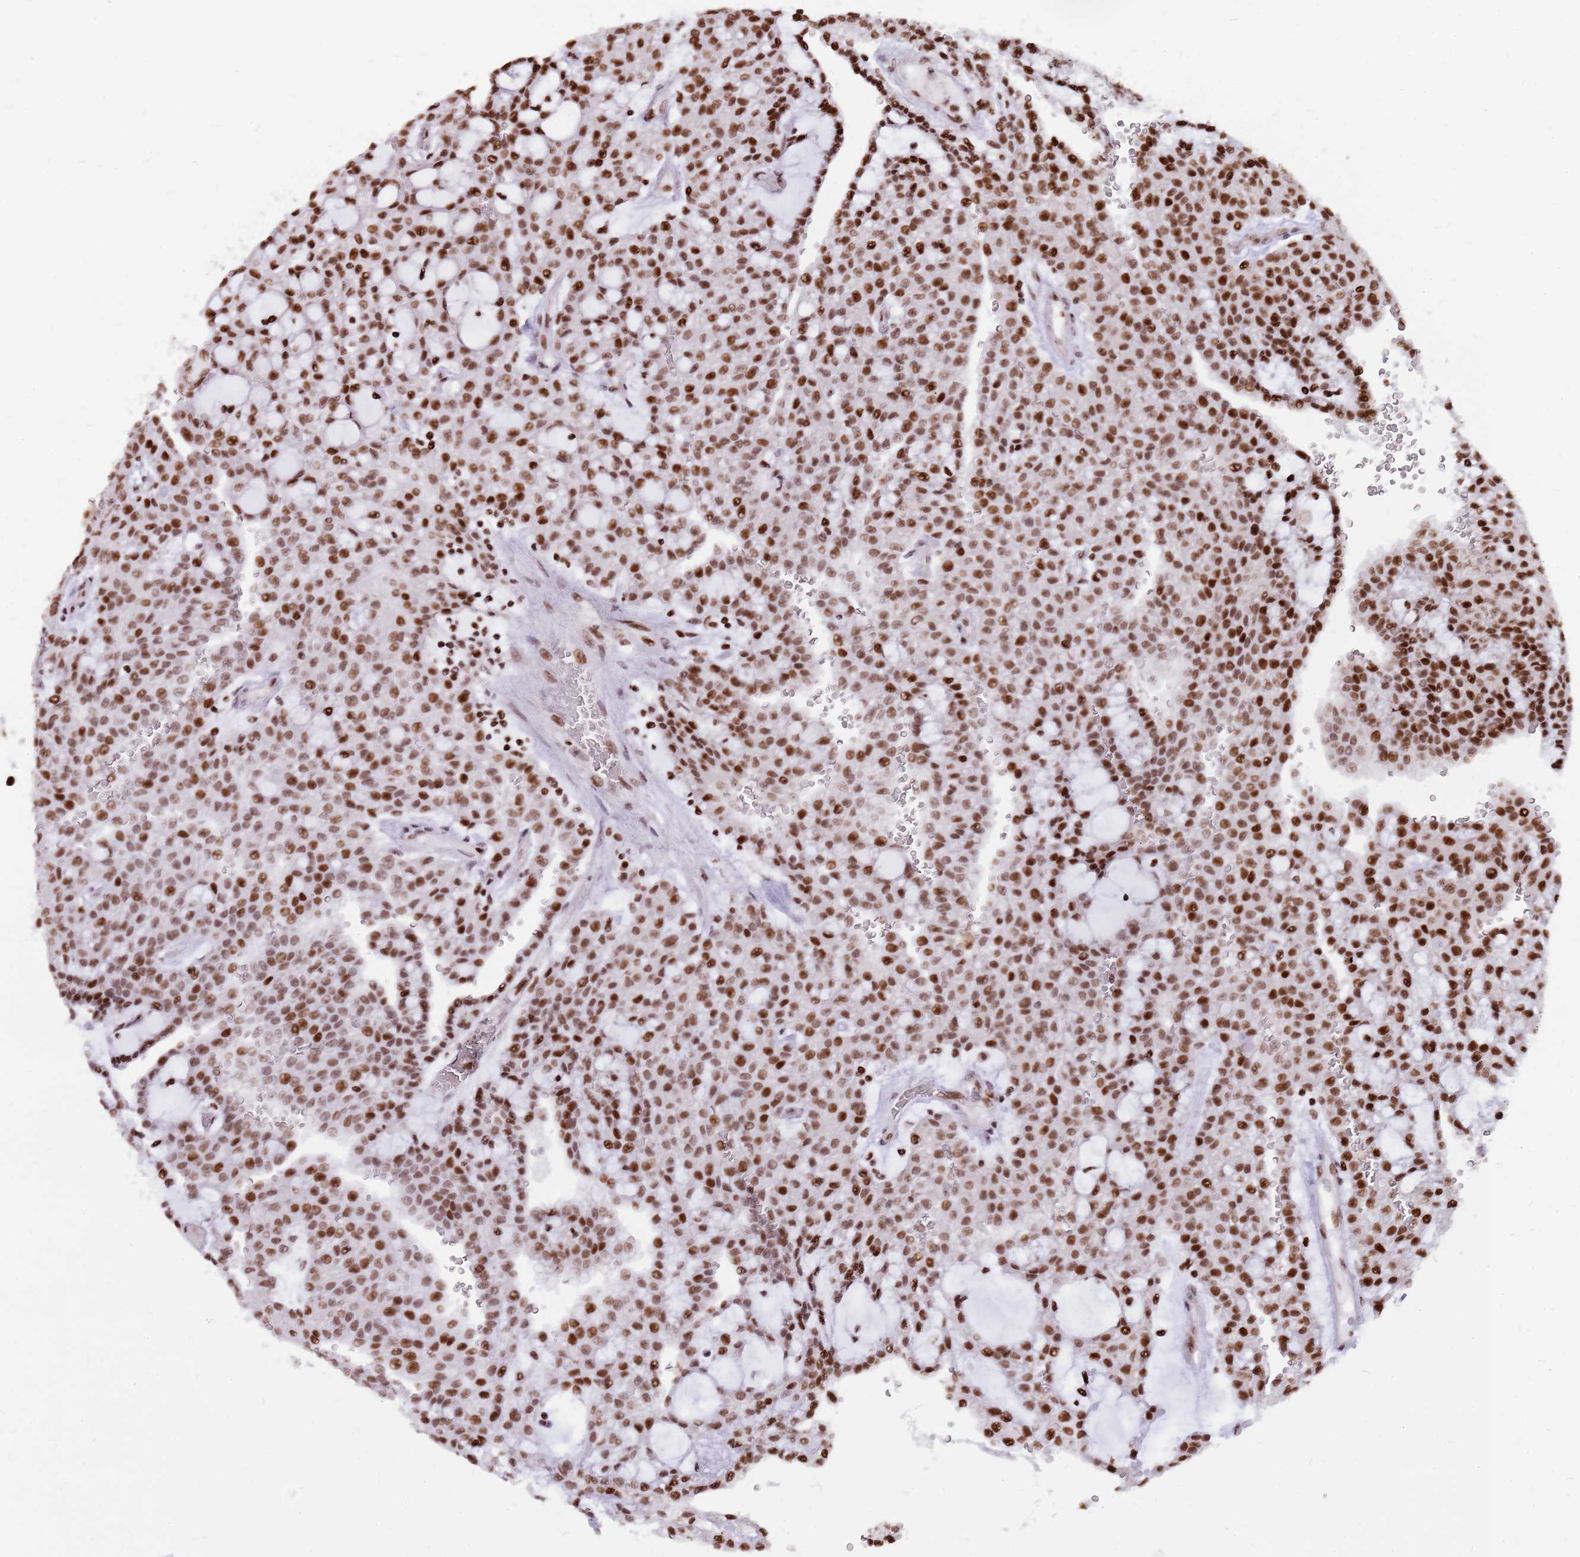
{"staining": {"intensity": "strong", "quantity": ">75%", "location": "nuclear"}, "tissue": "renal cancer", "cell_type": "Tumor cells", "image_type": "cancer", "snomed": [{"axis": "morphology", "description": "Adenocarcinoma, NOS"}, {"axis": "topography", "description": "Kidney"}], "caption": "Immunohistochemistry image of adenocarcinoma (renal) stained for a protein (brown), which exhibits high levels of strong nuclear expression in approximately >75% of tumor cells.", "gene": "WASHC4", "patient": {"sex": "male", "age": 63}}